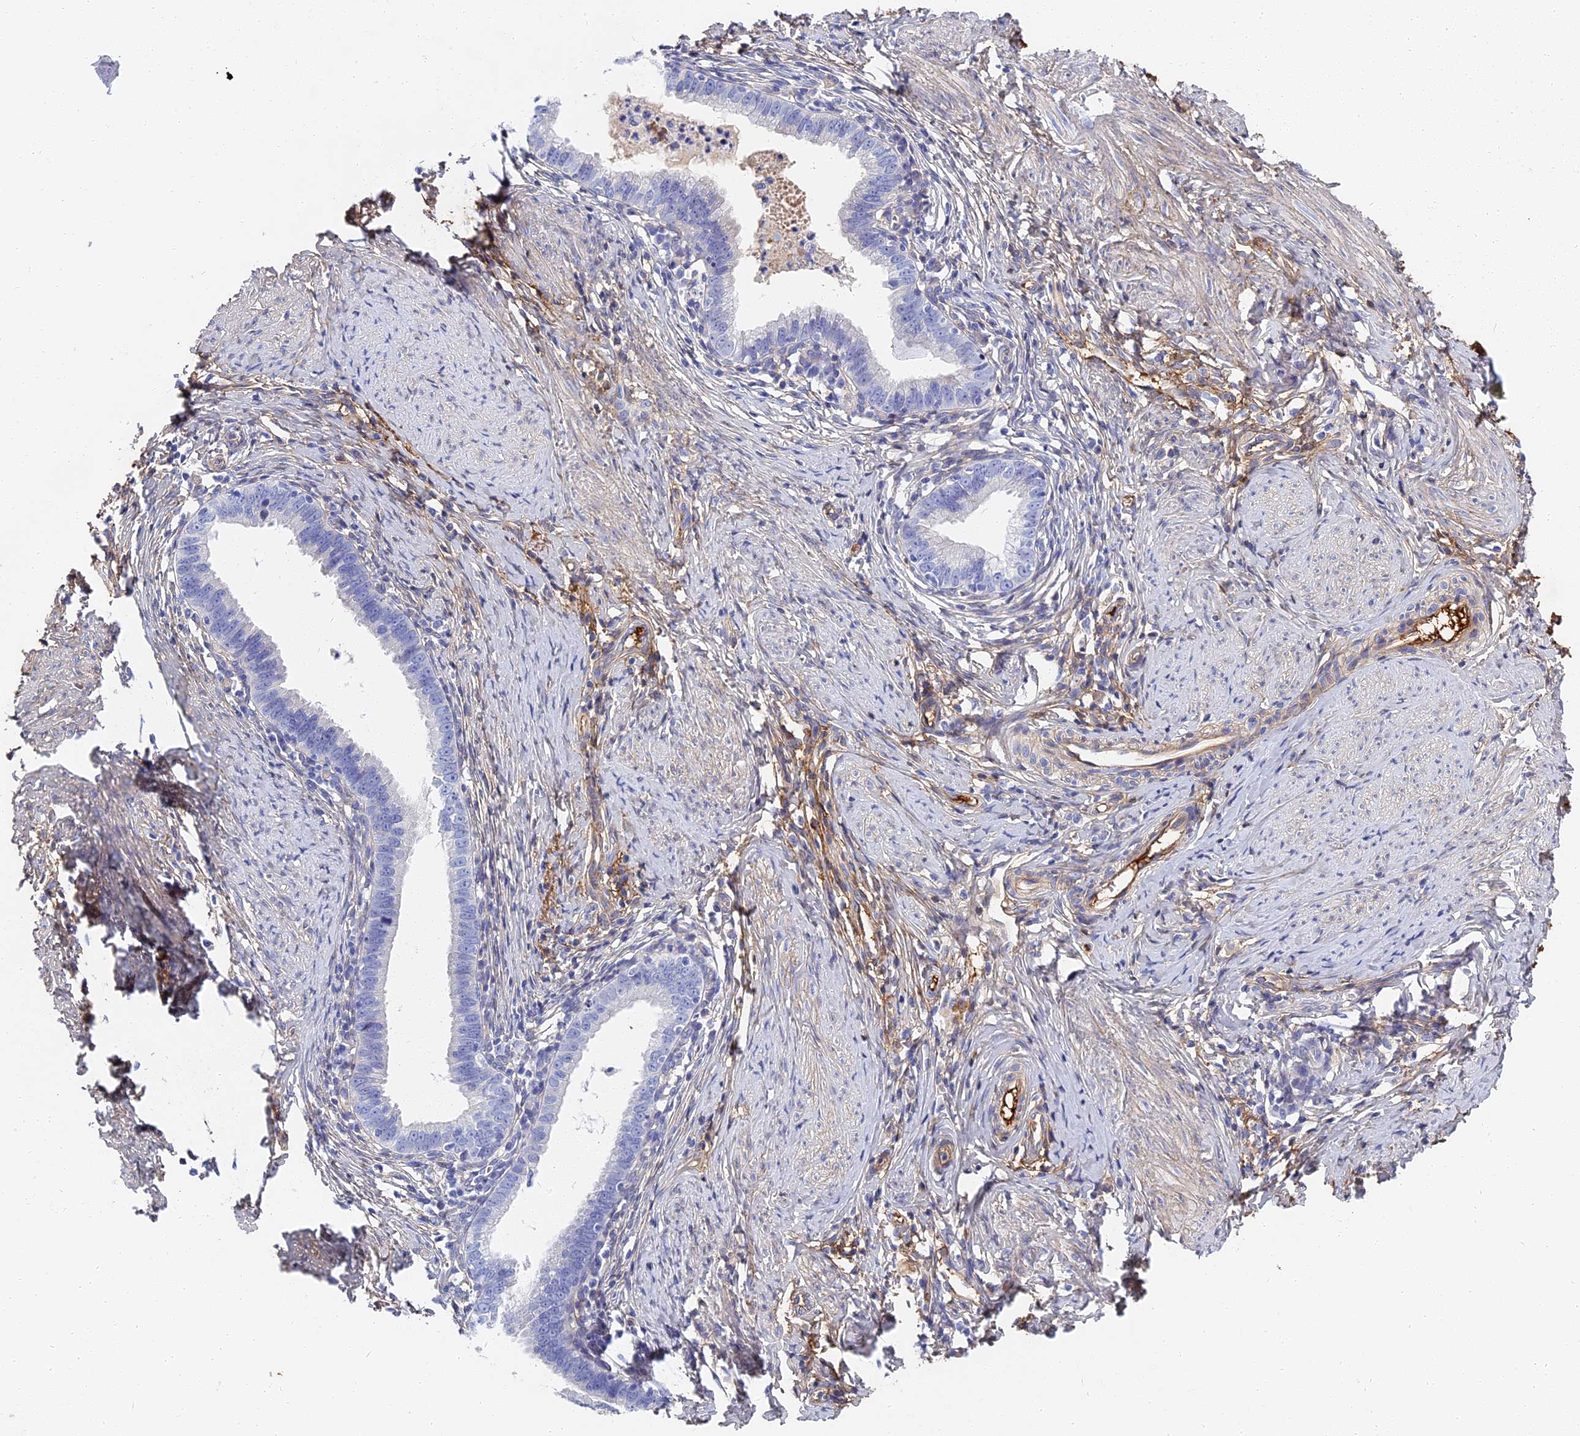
{"staining": {"intensity": "negative", "quantity": "none", "location": "none"}, "tissue": "cervical cancer", "cell_type": "Tumor cells", "image_type": "cancer", "snomed": [{"axis": "morphology", "description": "Adenocarcinoma, NOS"}, {"axis": "topography", "description": "Cervix"}], "caption": "Tumor cells are negative for brown protein staining in cervical cancer (adenocarcinoma).", "gene": "ITIH1", "patient": {"sex": "female", "age": 36}}